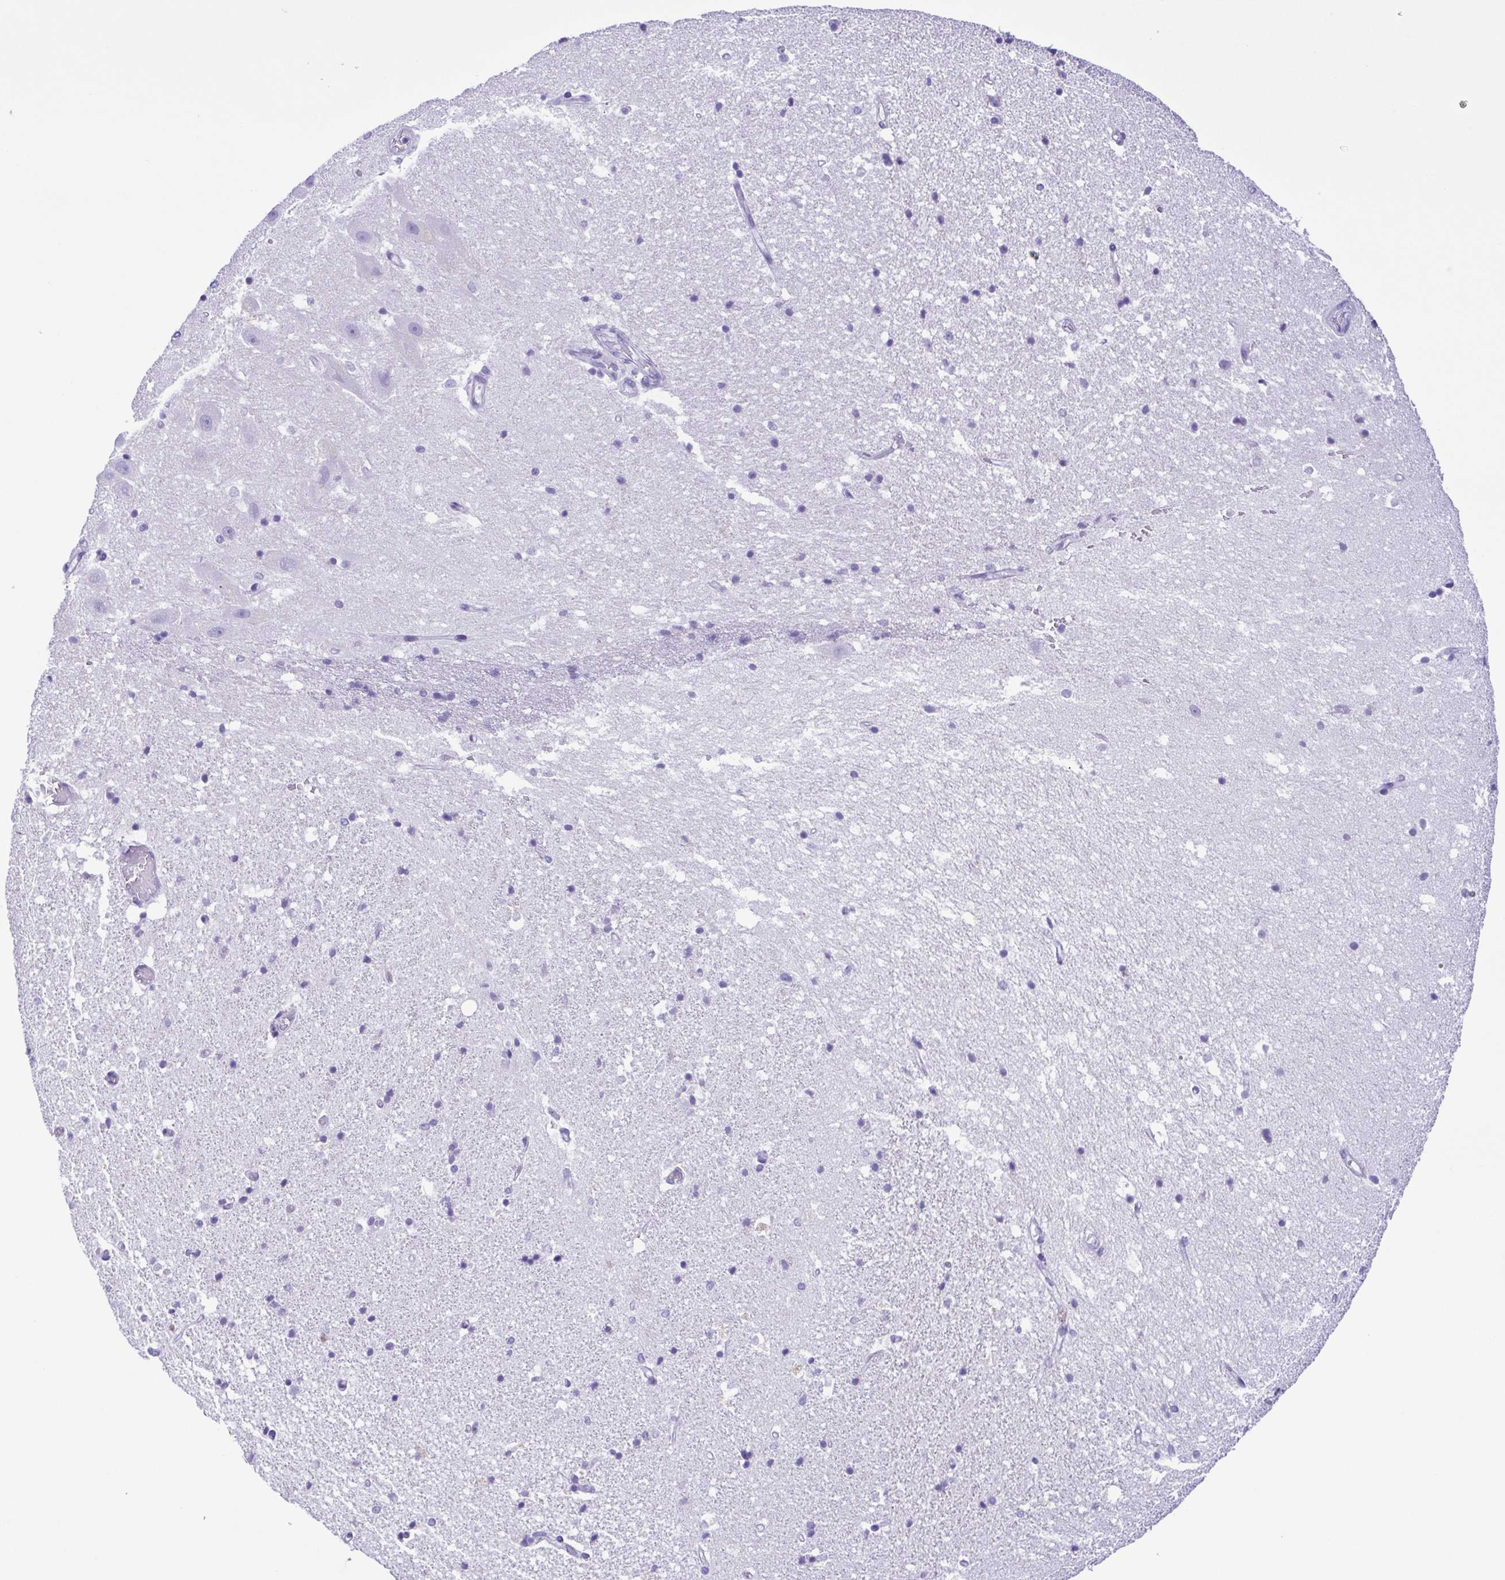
{"staining": {"intensity": "negative", "quantity": "none", "location": "none"}, "tissue": "hippocampus", "cell_type": "Glial cells", "image_type": "normal", "snomed": [{"axis": "morphology", "description": "Normal tissue, NOS"}, {"axis": "topography", "description": "Hippocampus"}], "caption": "An IHC histopathology image of benign hippocampus is shown. There is no staining in glial cells of hippocampus. (DAB (3,3'-diaminobenzidine) immunohistochemistry (IHC) visualized using brightfield microscopy, high magnification).", "gene": "OVGP1", "patient": {"sex": "male", "age": 63}}